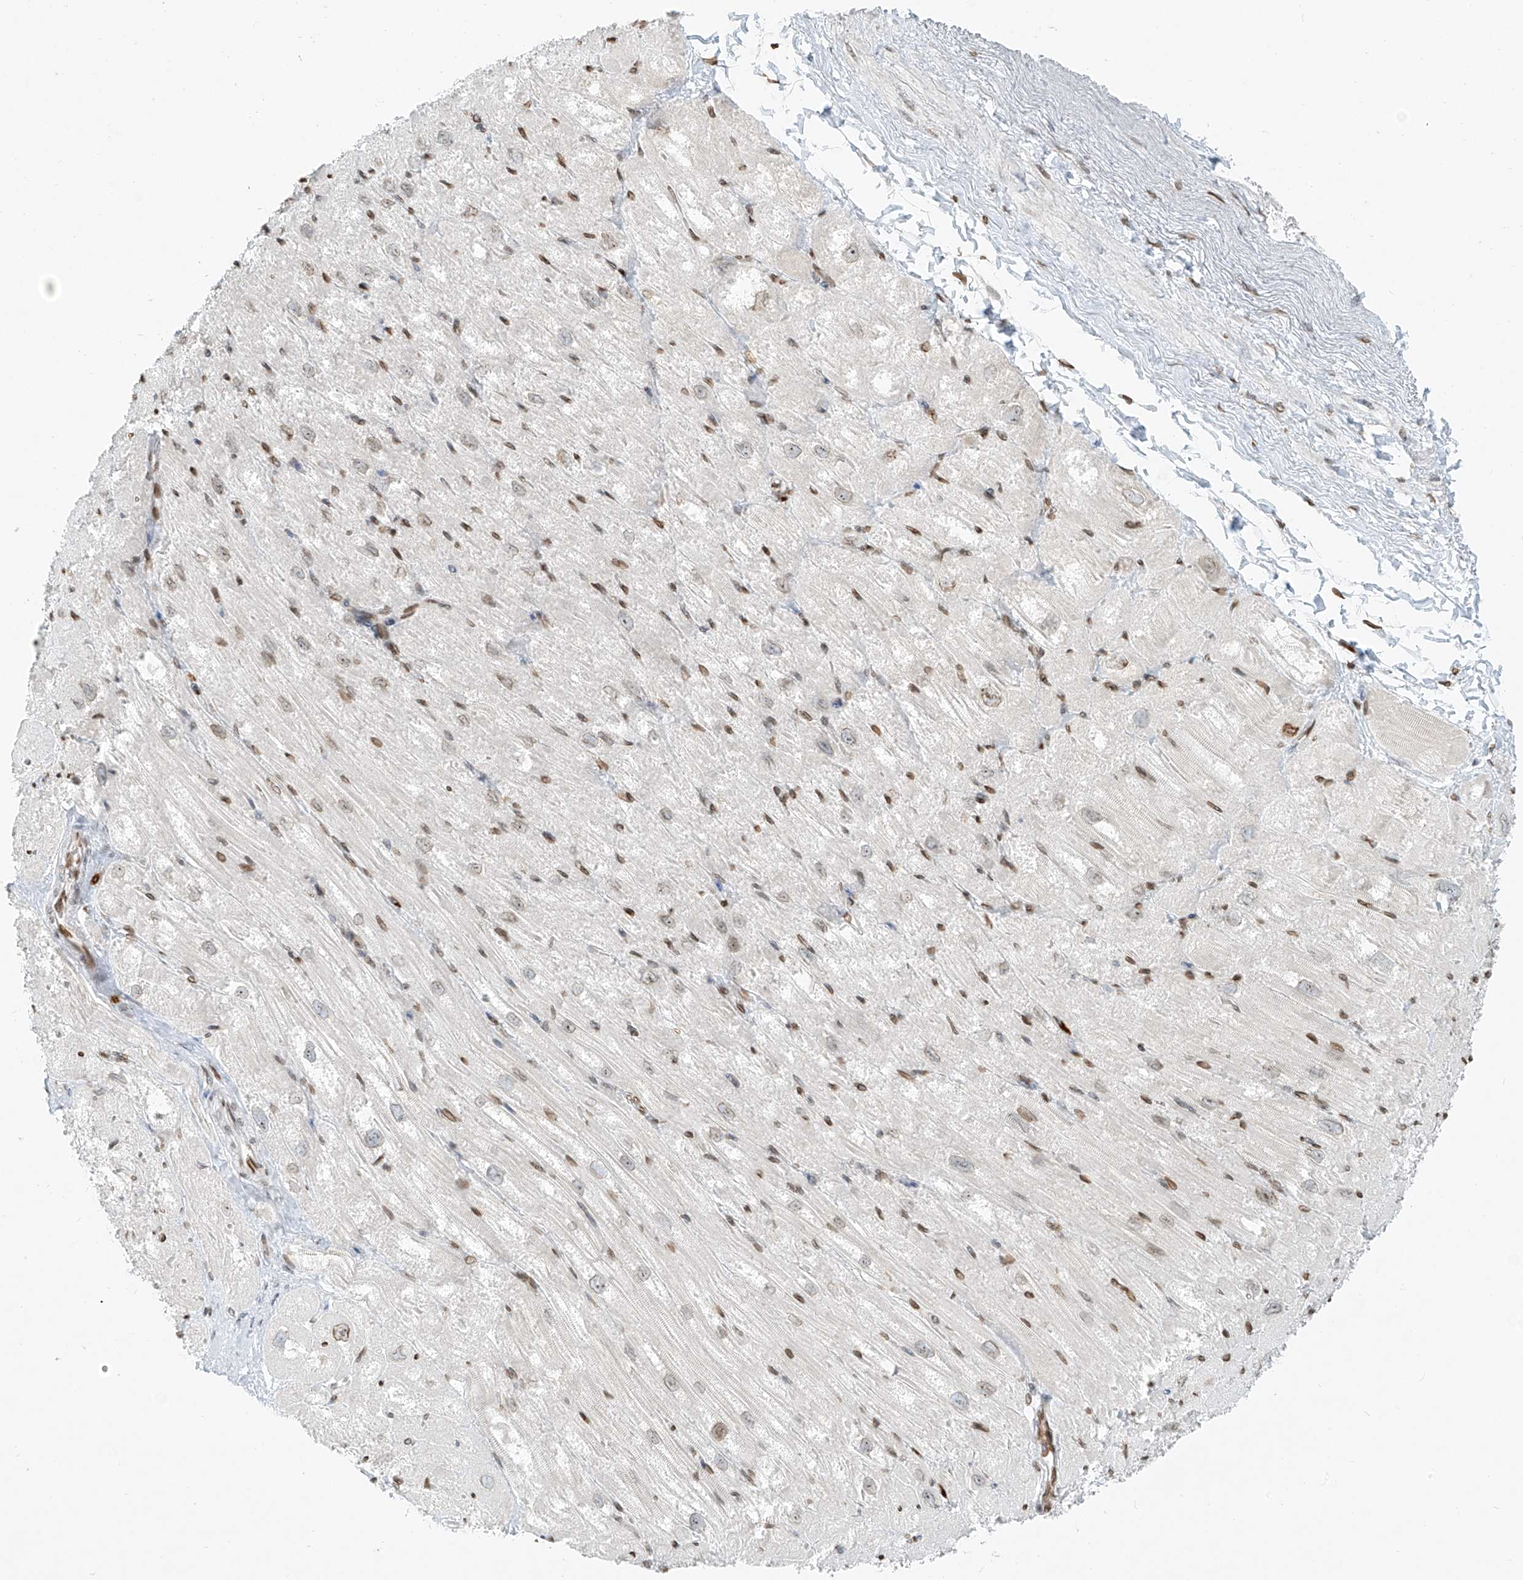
{"staining": {"intensity": "weak", "quantity": "<25%", "location": "nuclear"}, "tissue": "heart muscle", "cell_type": "Cardiomyocytes", "image_type": "normal", "snomed": [{"axis": "morphology", "description": "Normal tissue, NOS"}, {"axis": "topography", "description": "Heart"}], "caption": "Protein analysis of unremarkable heart muscle demonstrates no significant staining in cardiomyocytes. (DAB IHC, high magnification).", "gene": "SAMD15", "patient": {"sex": "male", "age": 50}}